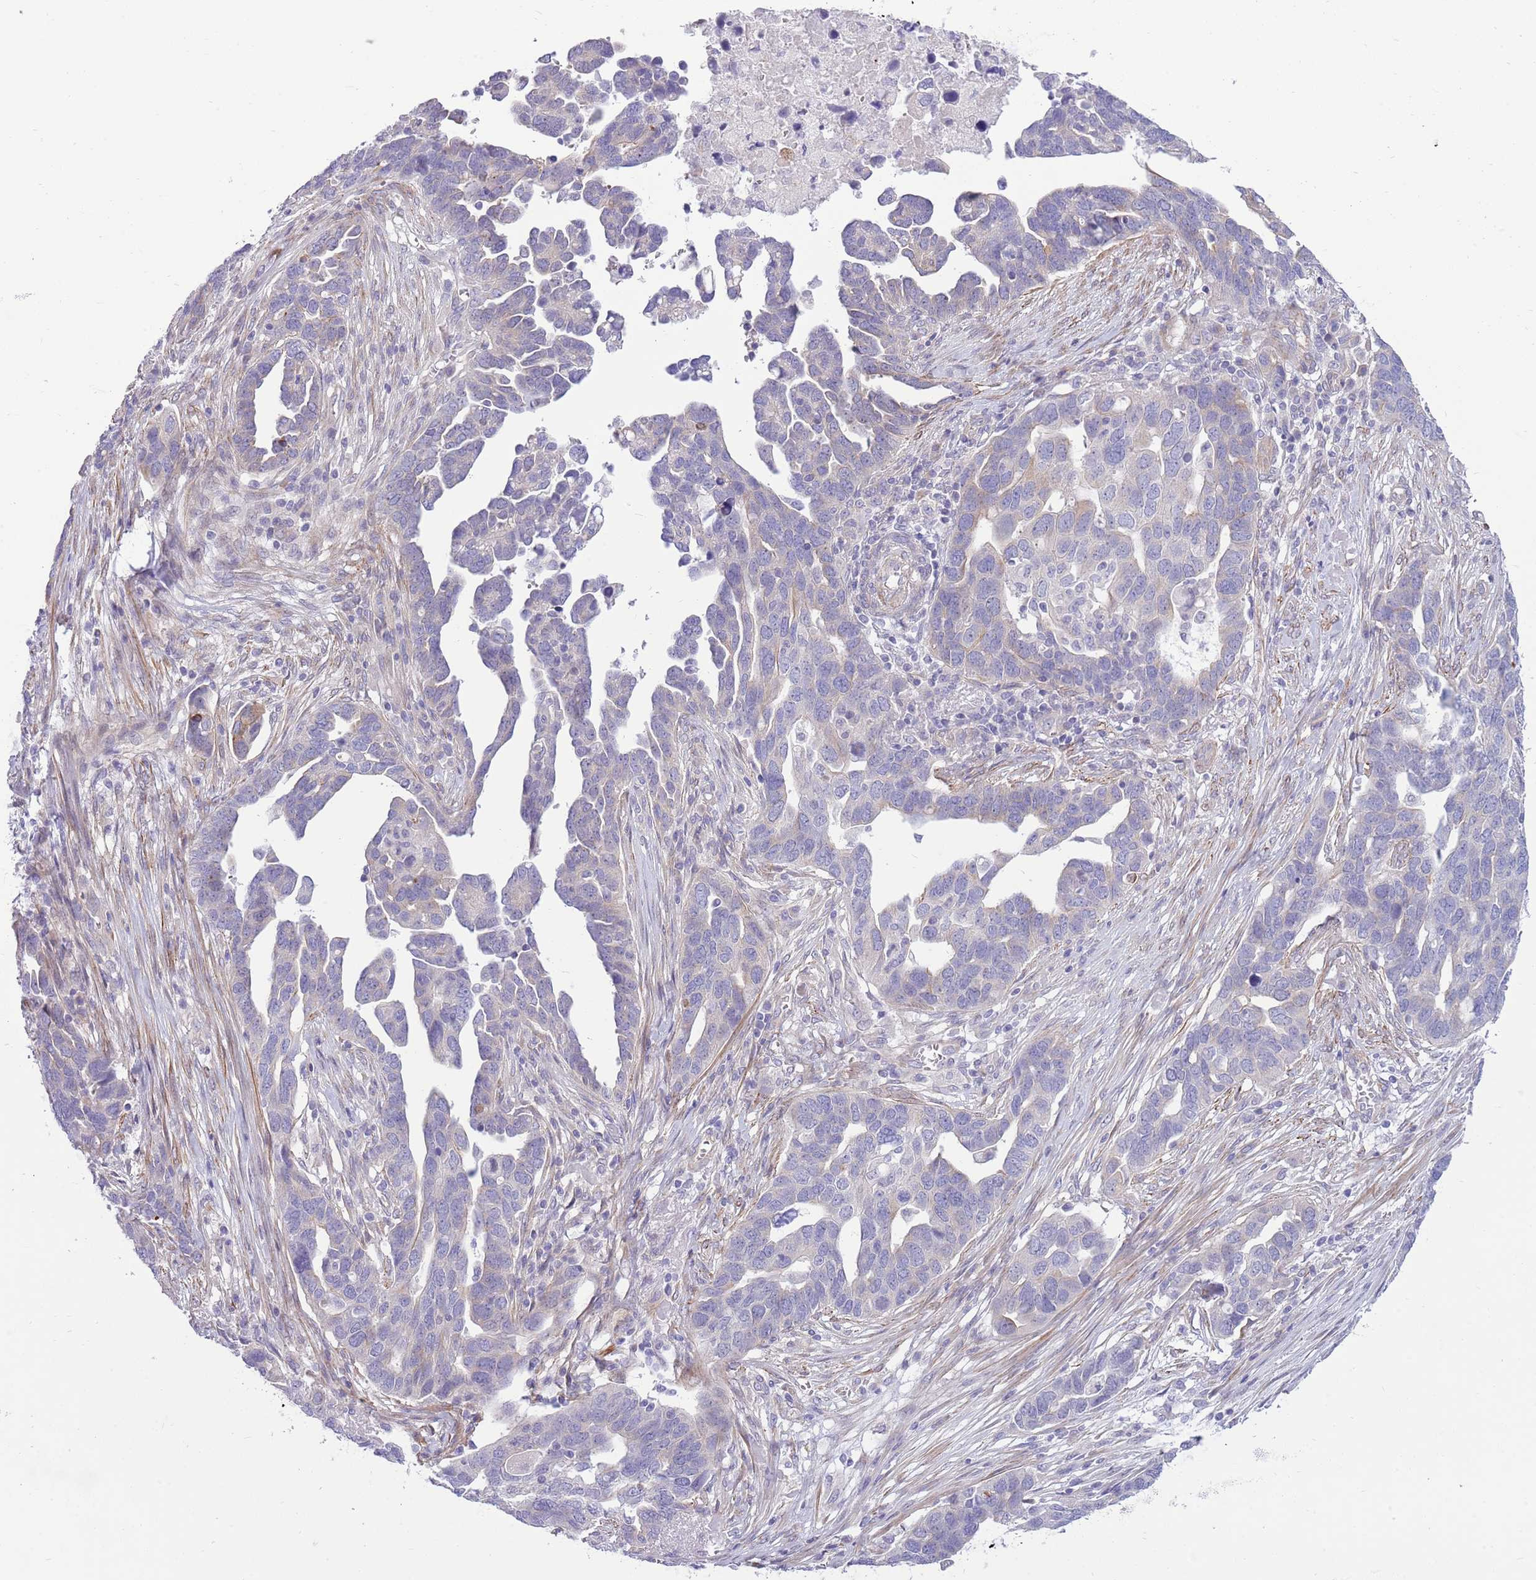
{"staining": {"intensity": "weak", "quantity": "<25%", "location": "cytoplasmic/membranous"}, "tissue": "ovarian cancer", "cell_type": "Tumor cells", "image_type": "cancer", "snomed": [{"axis": "morphology", "description": "Cystadenocarcinoma, serous, NOS"}, {"axis": "topography", "description": "Ovary"}], "caption": "Immunohistochemistry (IHC) of human ovarian cancer shows no staining in tumor cells.", "gene": "ZC4H2", "patient": {"sex": "female", "age": 54}}